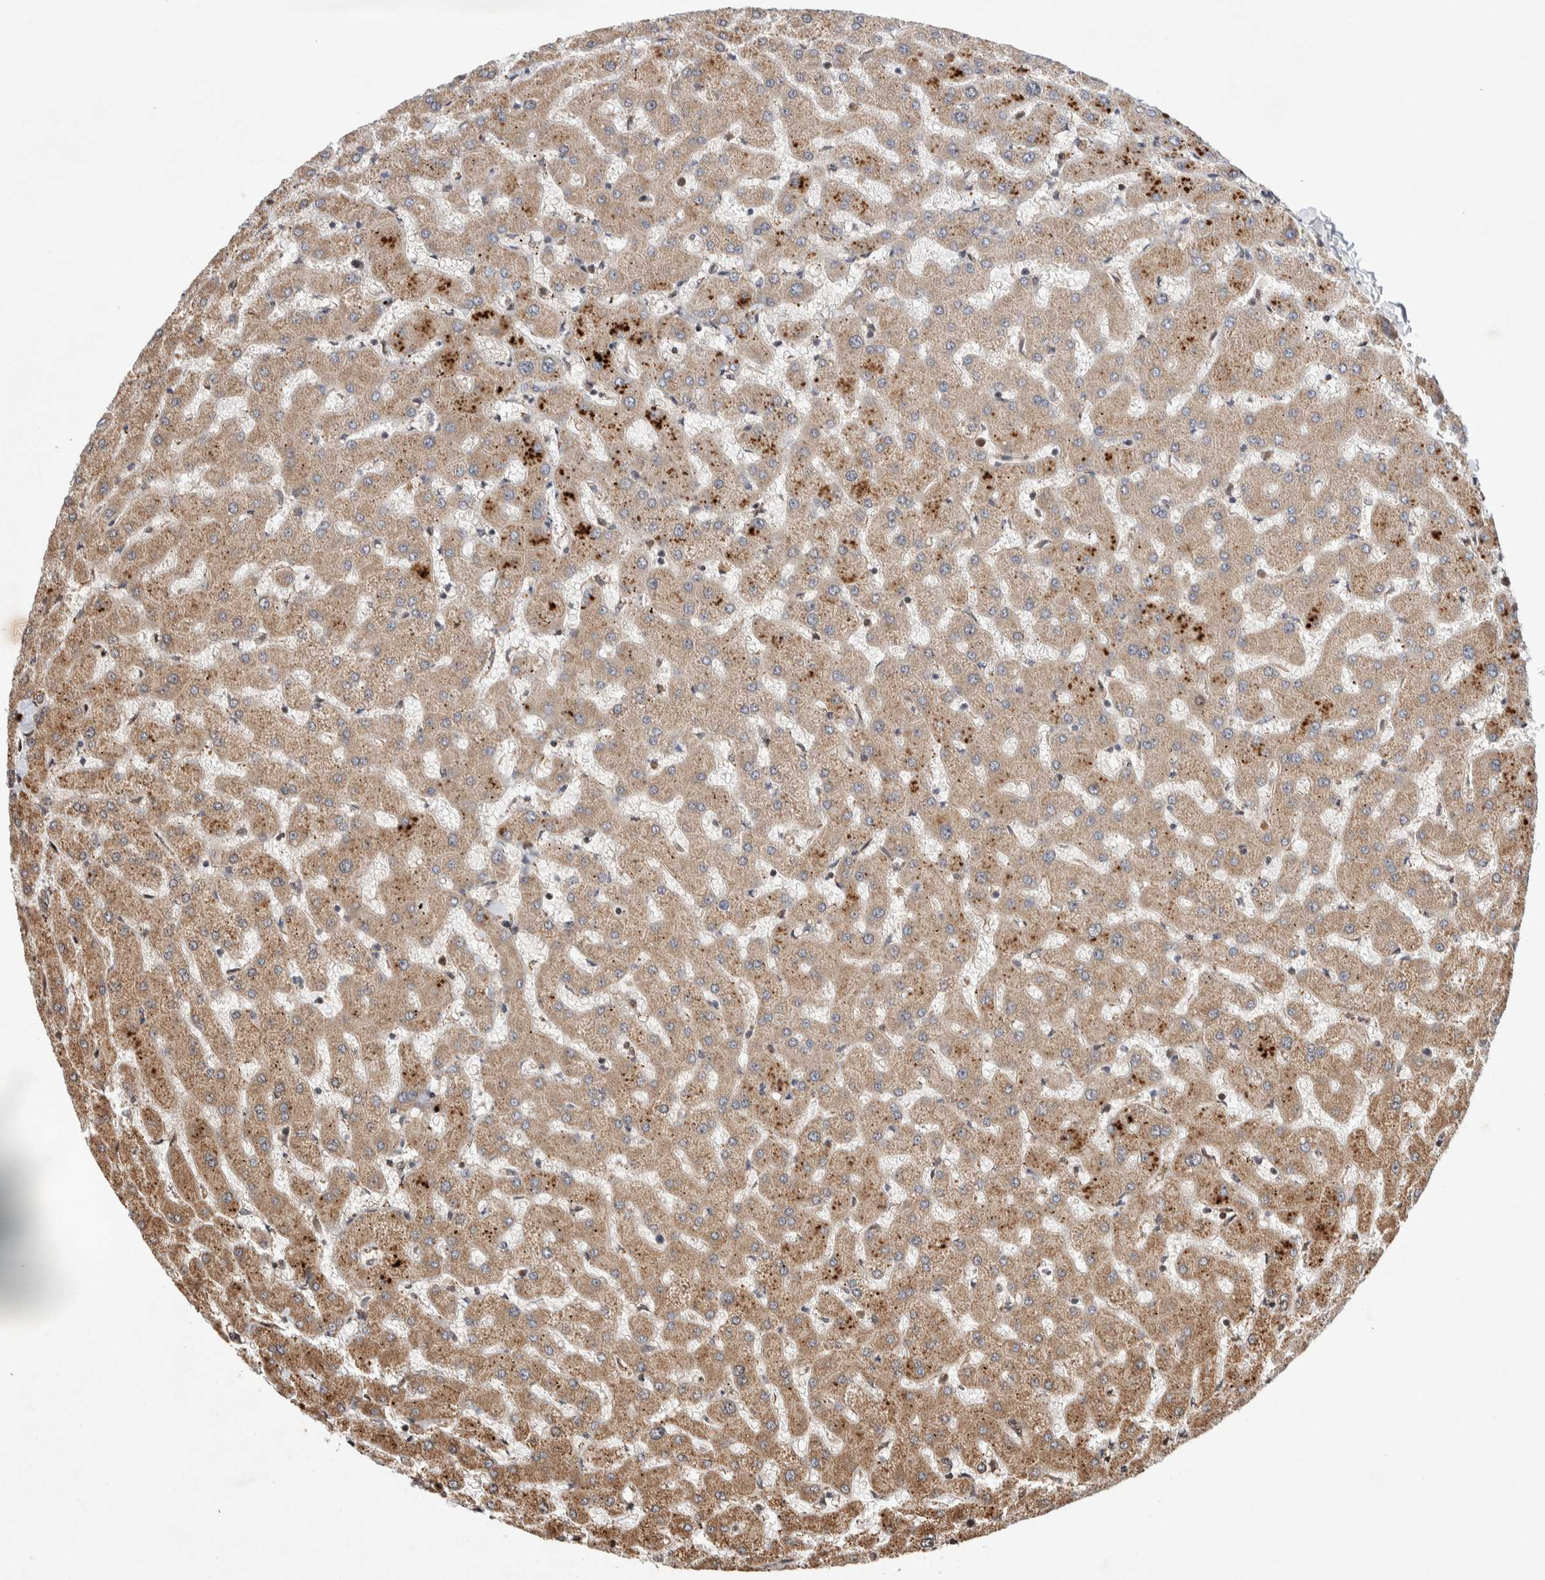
{"staining": {"intensity": "negative", "quantity": "none", "location": "none"}, "tissue": "liver", "cell_type": "Cholangiocytes", "image_type": "normal", "snomed": [{"axis": "morphology", "description": "Normal tissue, NOS"}, {"axis": "topography", "description": "Liver"}], "caption": "Immunohistochemistry (IHC) image of normal liver stained for a protein (brown), which exhibits no staining in cholangiocytes. The staining was performed using DAB to visualize the protein expression in brown, while the nuclei were stained in blue with hematoxylin (Magnification: 20x).", "gene": "LZTS1", "patient": {"sex": "female", "age": 63}}